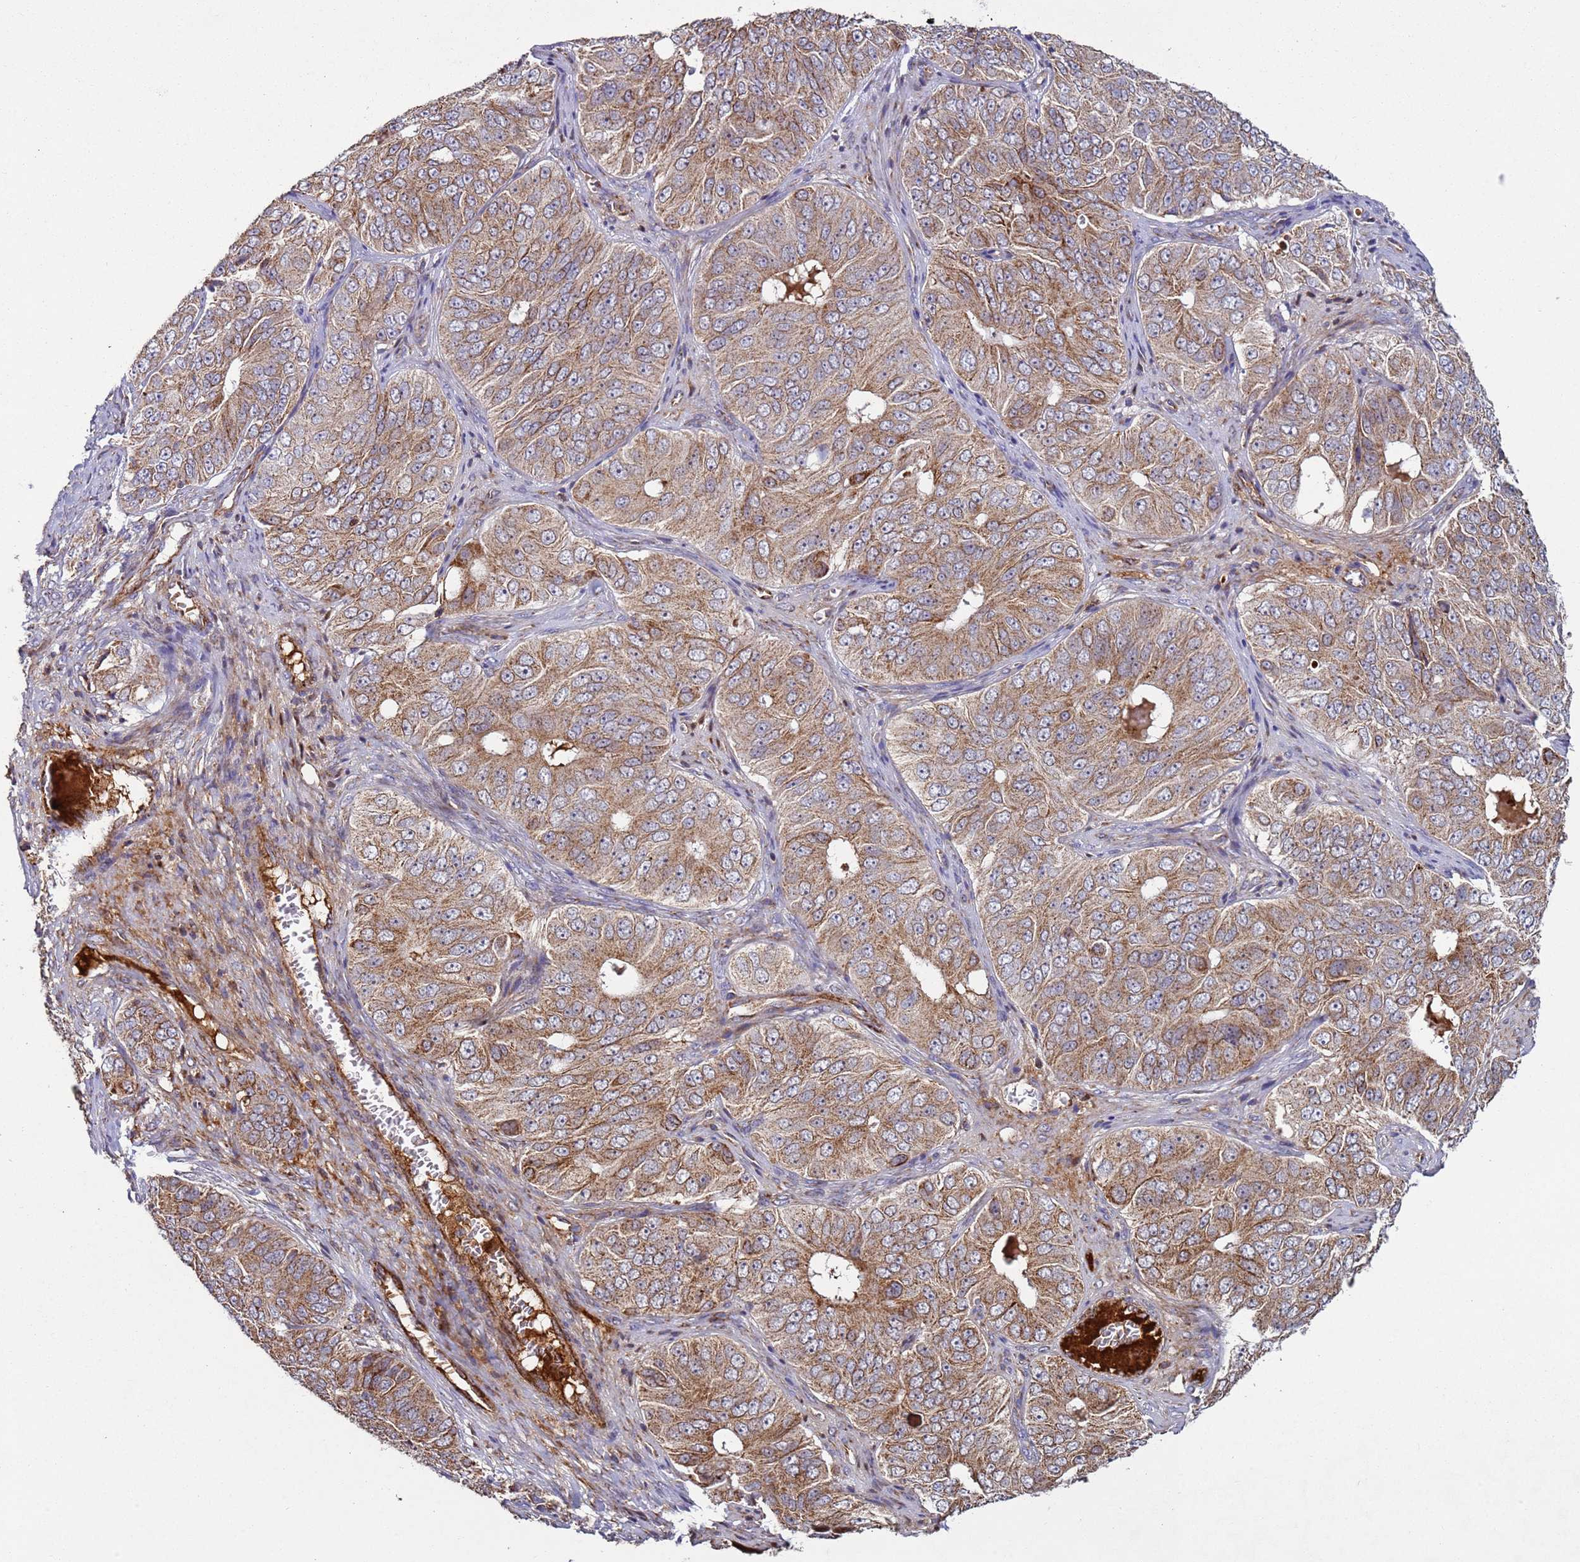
{"staining": {"intensity": "moderate", "quantity": ">75%", "location": "cytoplasmic/membranous"}, "tissue": "ovarian cancer", "cell_type": "Tumor cells", "image_type": "cancer", "snomed": [{"axis": "morphology", "description": "Carcinoma, endometroid"}, {"axis": "topography", "description": "Ovary"}], "caption": "Ovarian cancer stained with a brown dye exhibits moderate cytoplasmic/membranous positive expression in about >75% of tumor cells.", "gene": "FBXO33", "patient": {"sex": "female", "age": 51}}